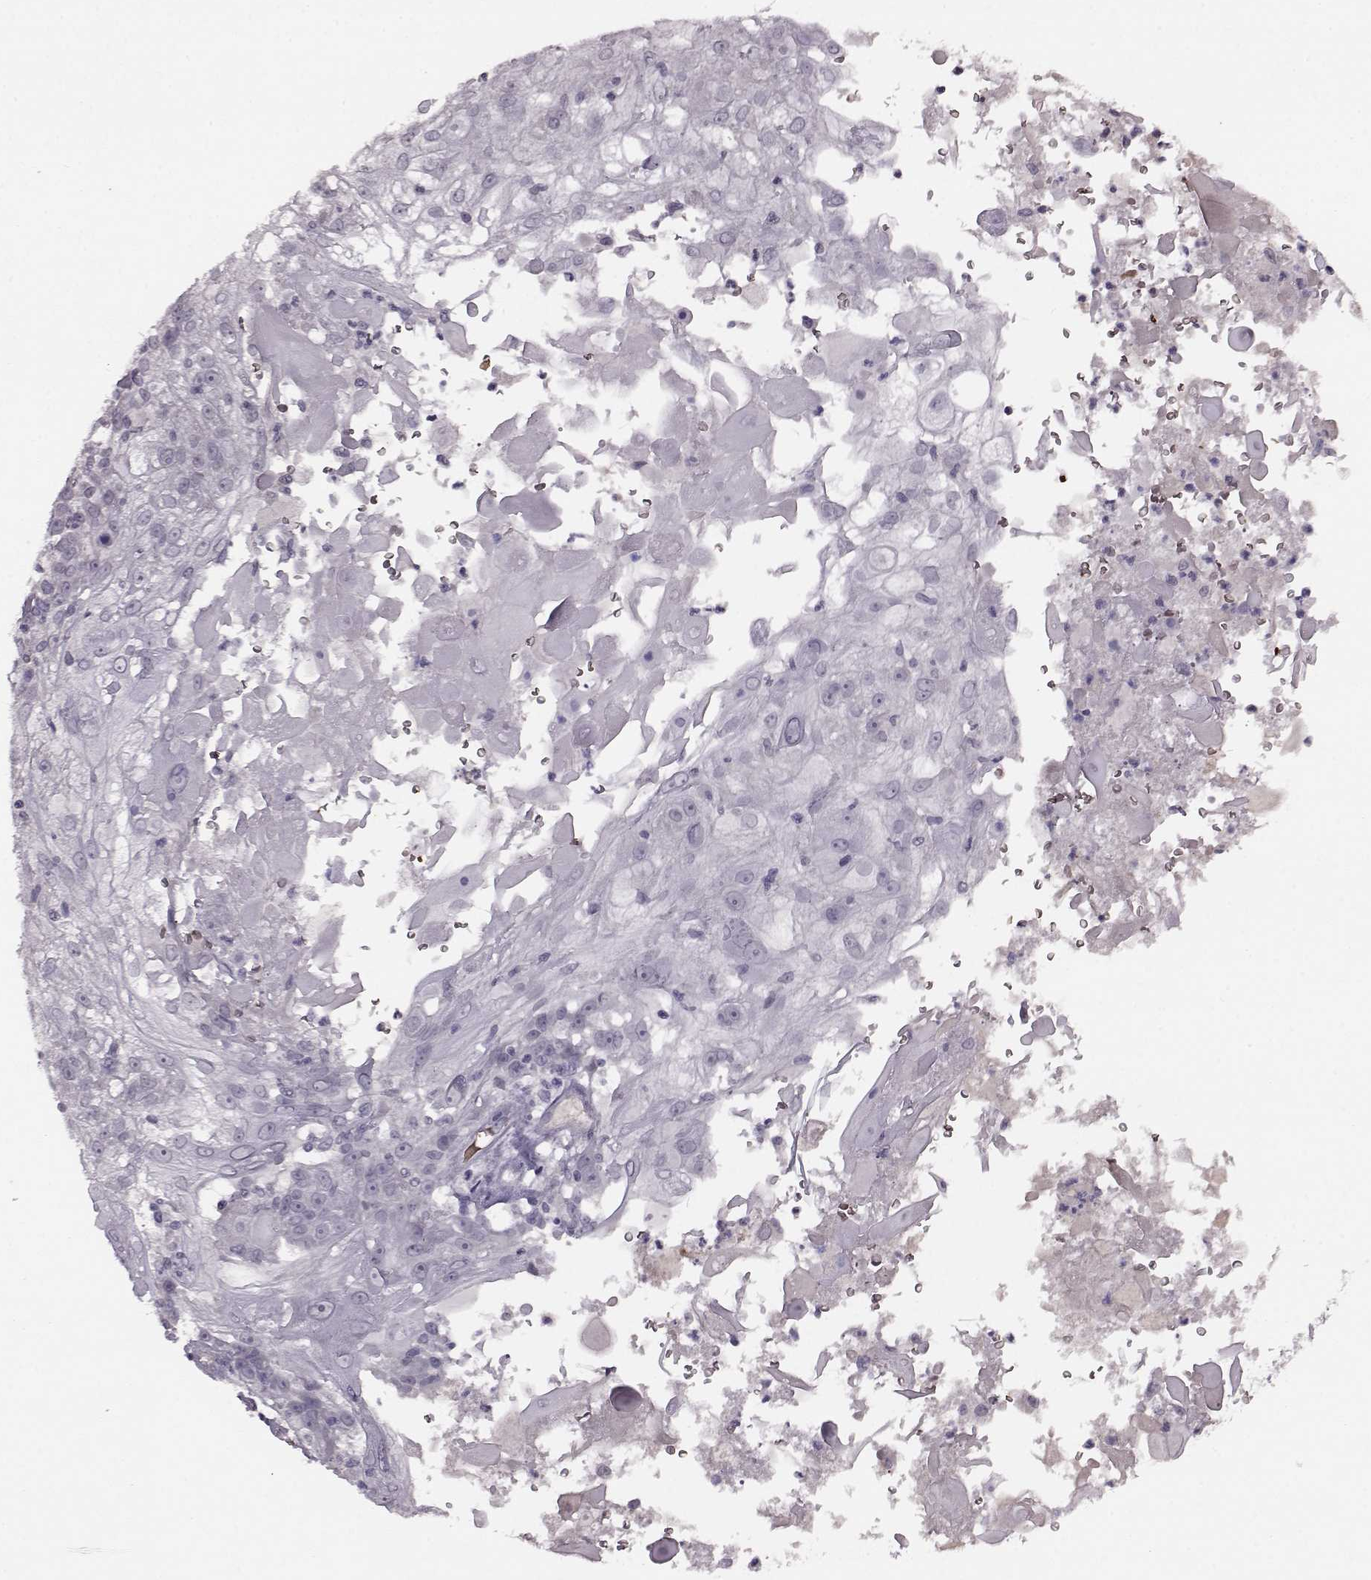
{"staining": {"intensity": "negative", "quantity": "none", "location": "none"}, "tissue": "skin cancer", "cell_type": "Tumor cells", "image_type": "cancer", "snomed": [{"axis": "morphology", "description": "Normal tissue, NOS"}, {"axis": "morphology", "description": "Squamous cell carcinoma, NOS"}, {"axis": "topography", "description": "Skin"}], "caption": "Human skin squamous cell carcinoma stained for a protein using IHC shows no staining in tumor cells.", "gene": "PROP1", "patient": {"sex": "female", "age": 83}}